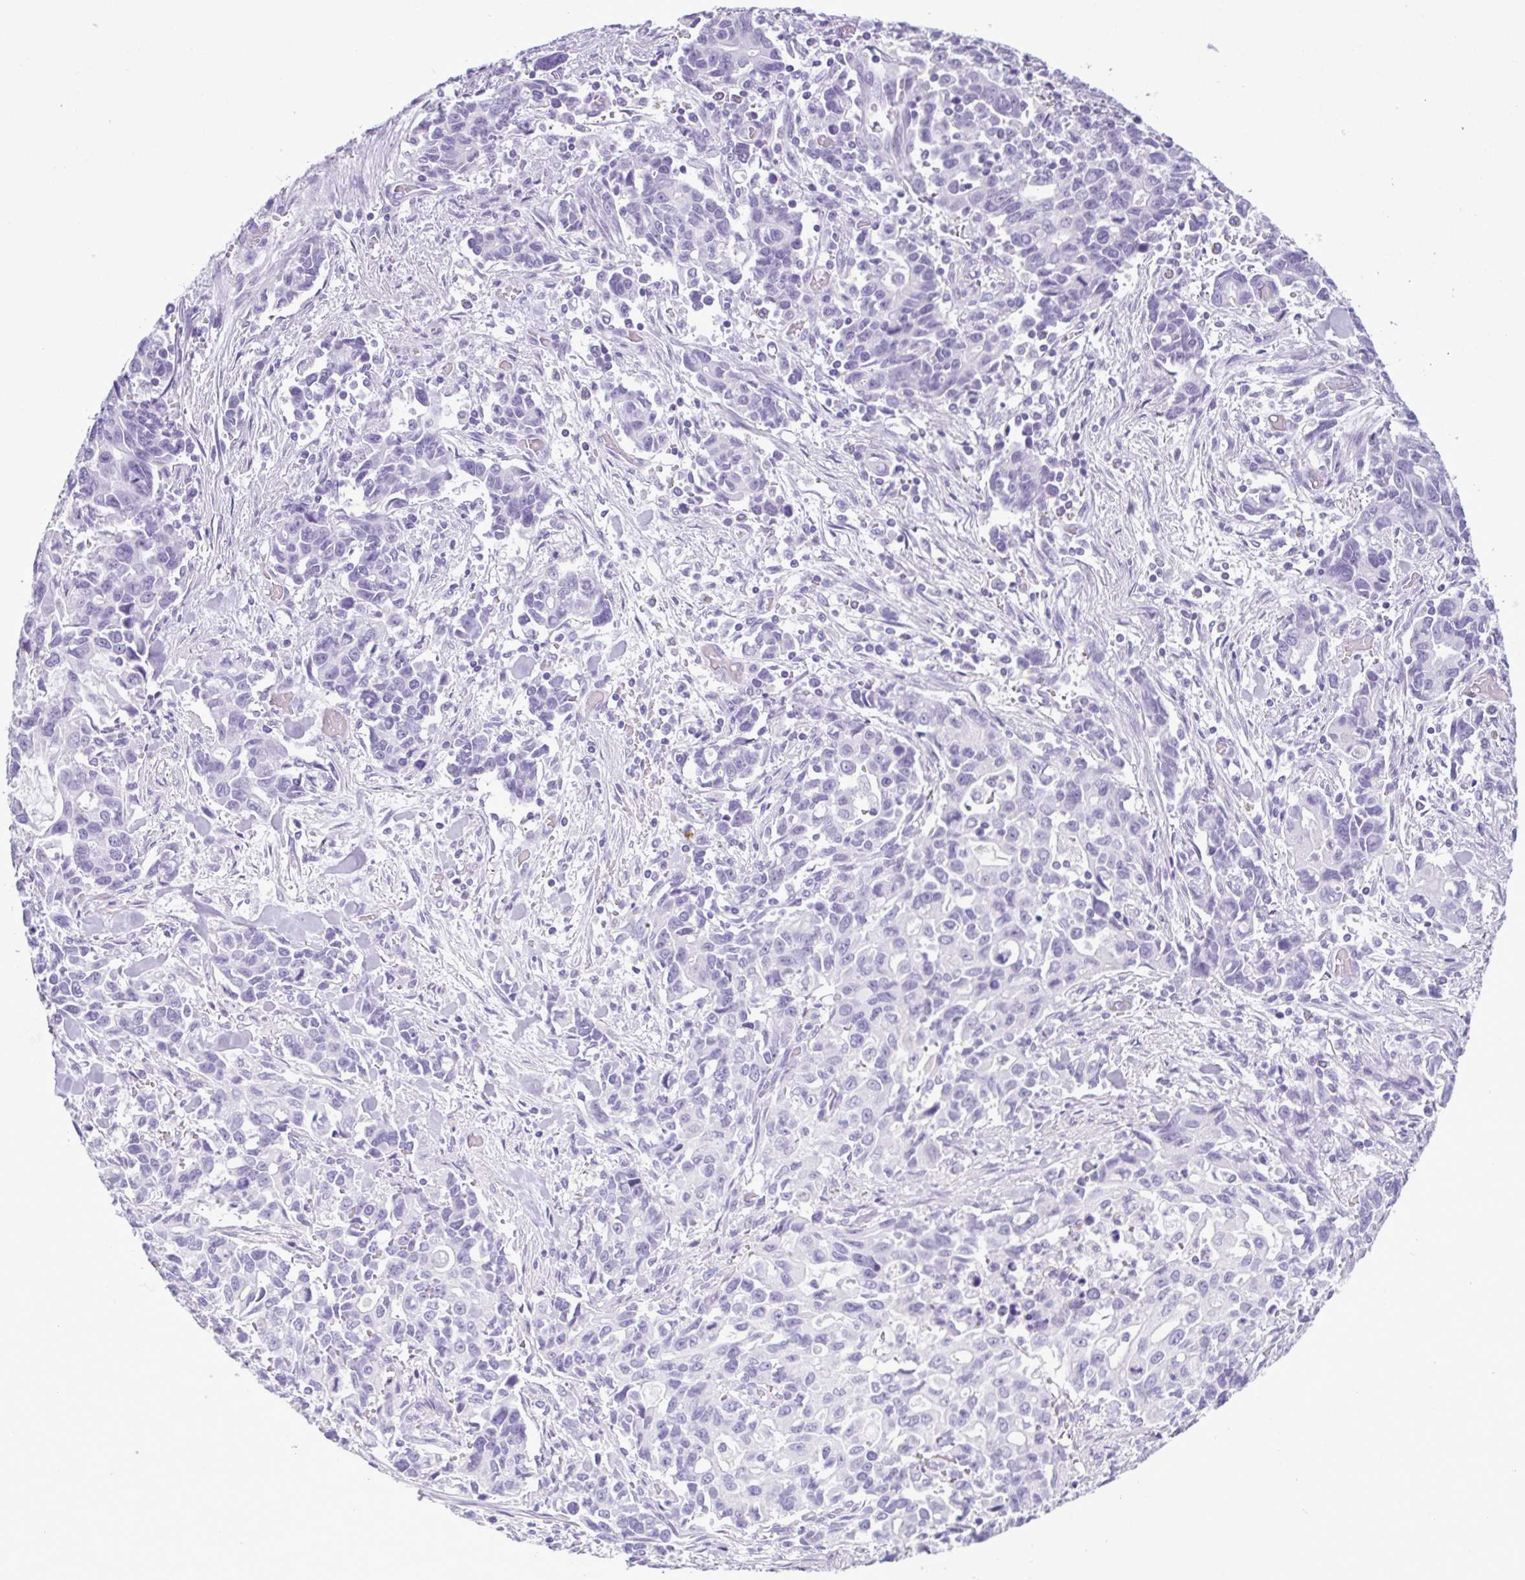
{"staining": {"intensity": "negative", "quantity": "none", "location": "none"}, "tissue": "stomach cancer", "cell_type": "Tumor cells", "image_type": "cancer", "snomed": [{"axis": "morphology", "description": "Adenocarcinoma, NOS"}, {"axis": "topography", "description": "Stomach, upper"}], "caption": "A high-resolution image shows immunohistochemistry staining of stomach adenocarcinoma, which reveals no significant expression in tumor cells. (Brightfield microscopy of DAB immunohistochemistry at high magnification).", "gene": "LTF", "patient": {"sex": "male", "age": 85}}